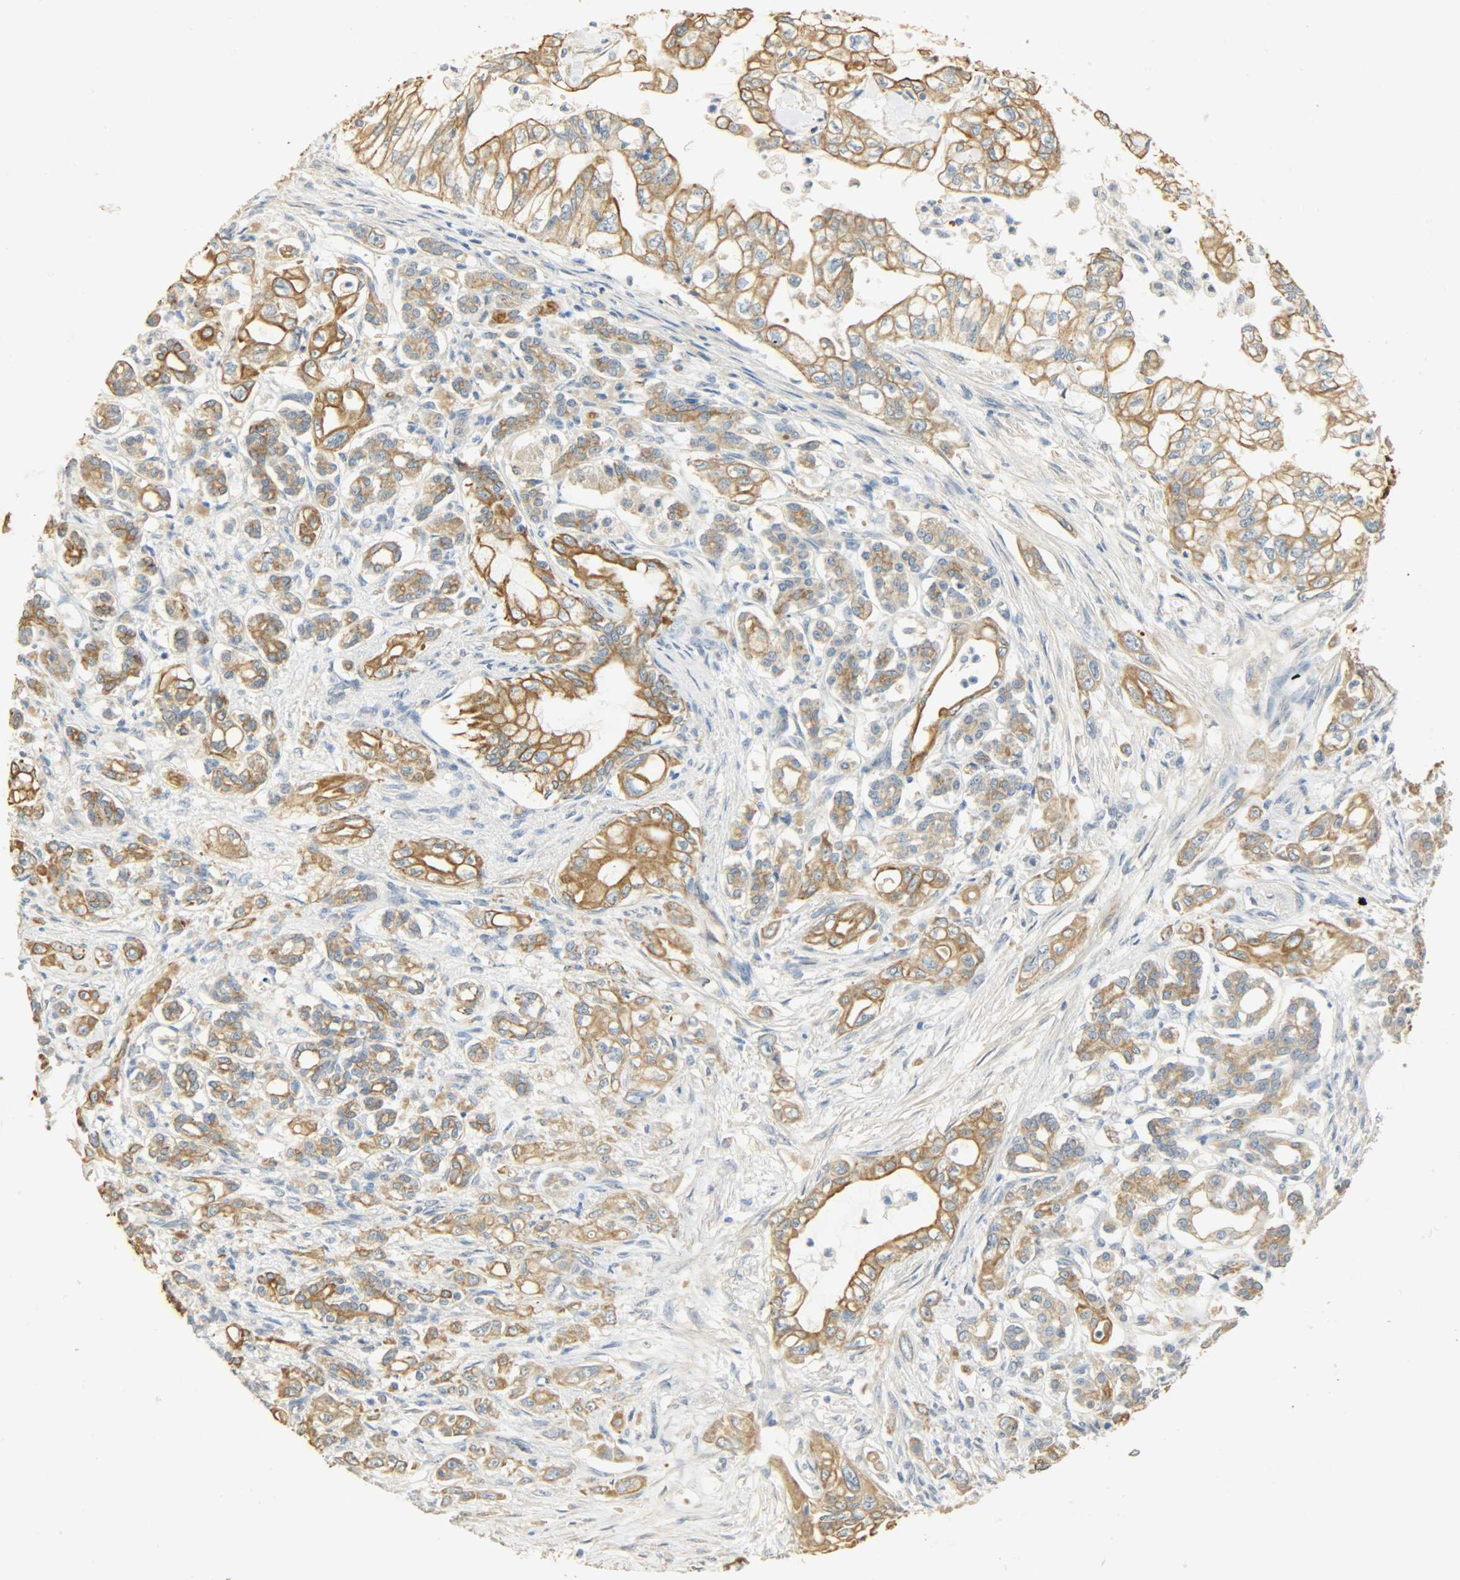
{"staining": {"intensity": "strong", "quantity": ">75%", "location": "cytoplasmic/membranous"}, "tissue": "pancreatic cancer", "cell_type": "Tumor cells", "image_type": "cancer", "snomed": [{"axis": "morphology", "description": "Normal tissue, NOS"}, {"axis": "topography", "description": "Pancreas"}], "caption": "The histopathology image shows staining of pancreatic cancer, revealing strong cytoplasmic/membranous protein positivity (brown color) within tumor cells. (Brightfield microscopy of DAB IHC at high magnification).", "gene": "USP13", "patient": {"sex": "male", "age": 42}}